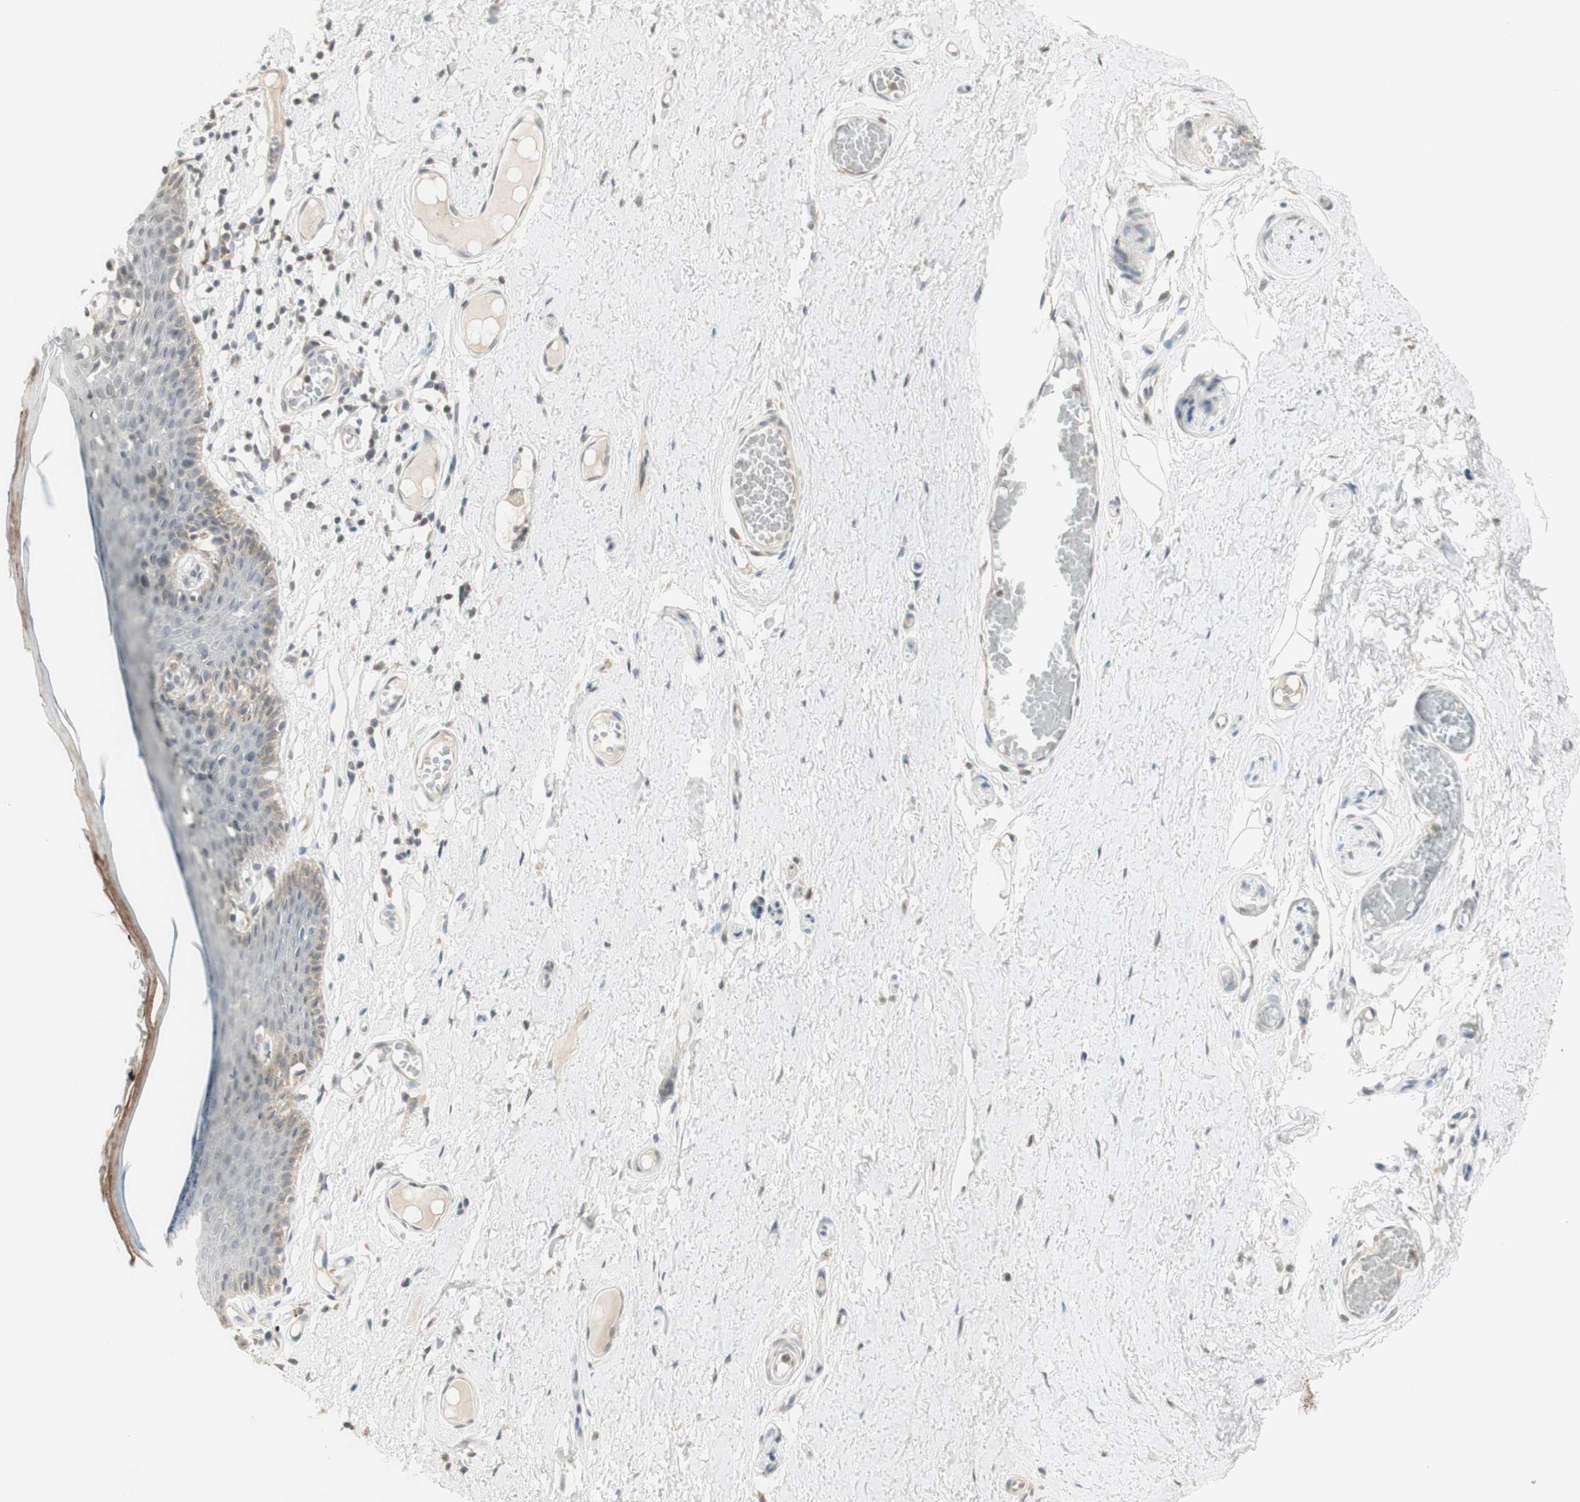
{"staining": {"intensity": "negative", "quantity": "none", "location": "none"}, "tissue": "skin", "cell_type": "Epidermal cells", "image_type": "normal", "snomed": [{"axis": "morphology", "description": "Normal tissue, NOS"}, {"axis": "topography", "description": "Adipose tissue"}, {"axis": "topography", "description": "Vascular tissue"}, {"axis": "topography", "description": "Anal"}, {"axis": "topography", "description": "Peripheral nerve tissue"}], "caption": "DAB immunohistochemical staining of unremarkable skin displays no significant expression in epidermal cells. (IHC, brightfield microscopy, high magnification).", "gene": "GLI1", "patient": {"sex": "female", "age": 54}}